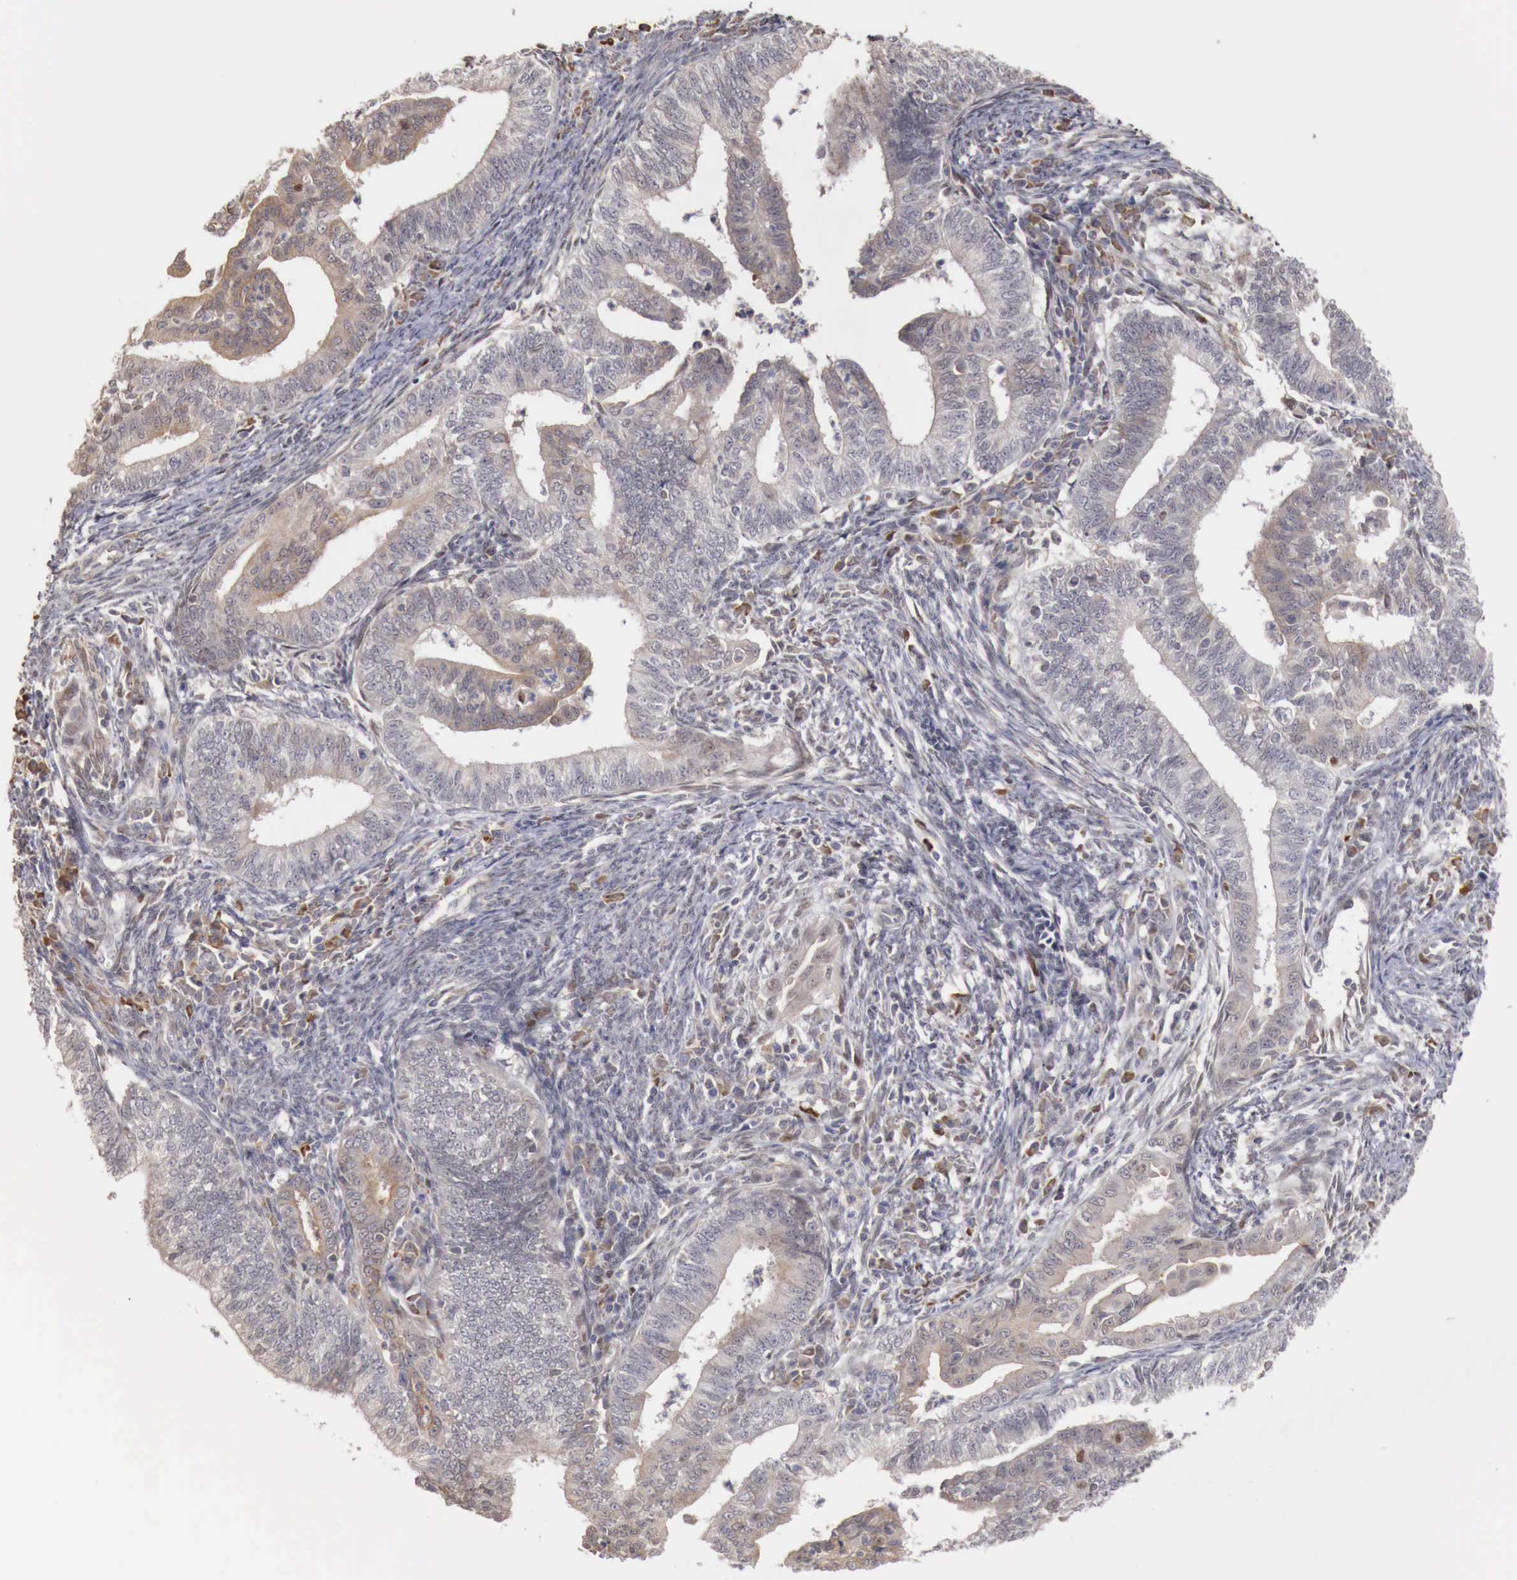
{"staining": {"intensity": "negative", "quantity": "none", "location": "none"}, "tissue": "endometrial cancer", "cell_type": "Tumor cells", "image_type": "cancer", "snomed": [{"axis": "morphology", "description": "Adenocarcinoma, NOS"}, {"axis": "topography", "description": "Endometrium"}], "caption": "A micrograph of human adenocarcinoma (endometrial) is negative for staining in tumor cells. (DAB (3,3'-diaminobenzidine) immunohistochemistry (IHC), high magnification).", "gene": "KHDRBS2", "patient": {"sex": "female", "age": 66}}